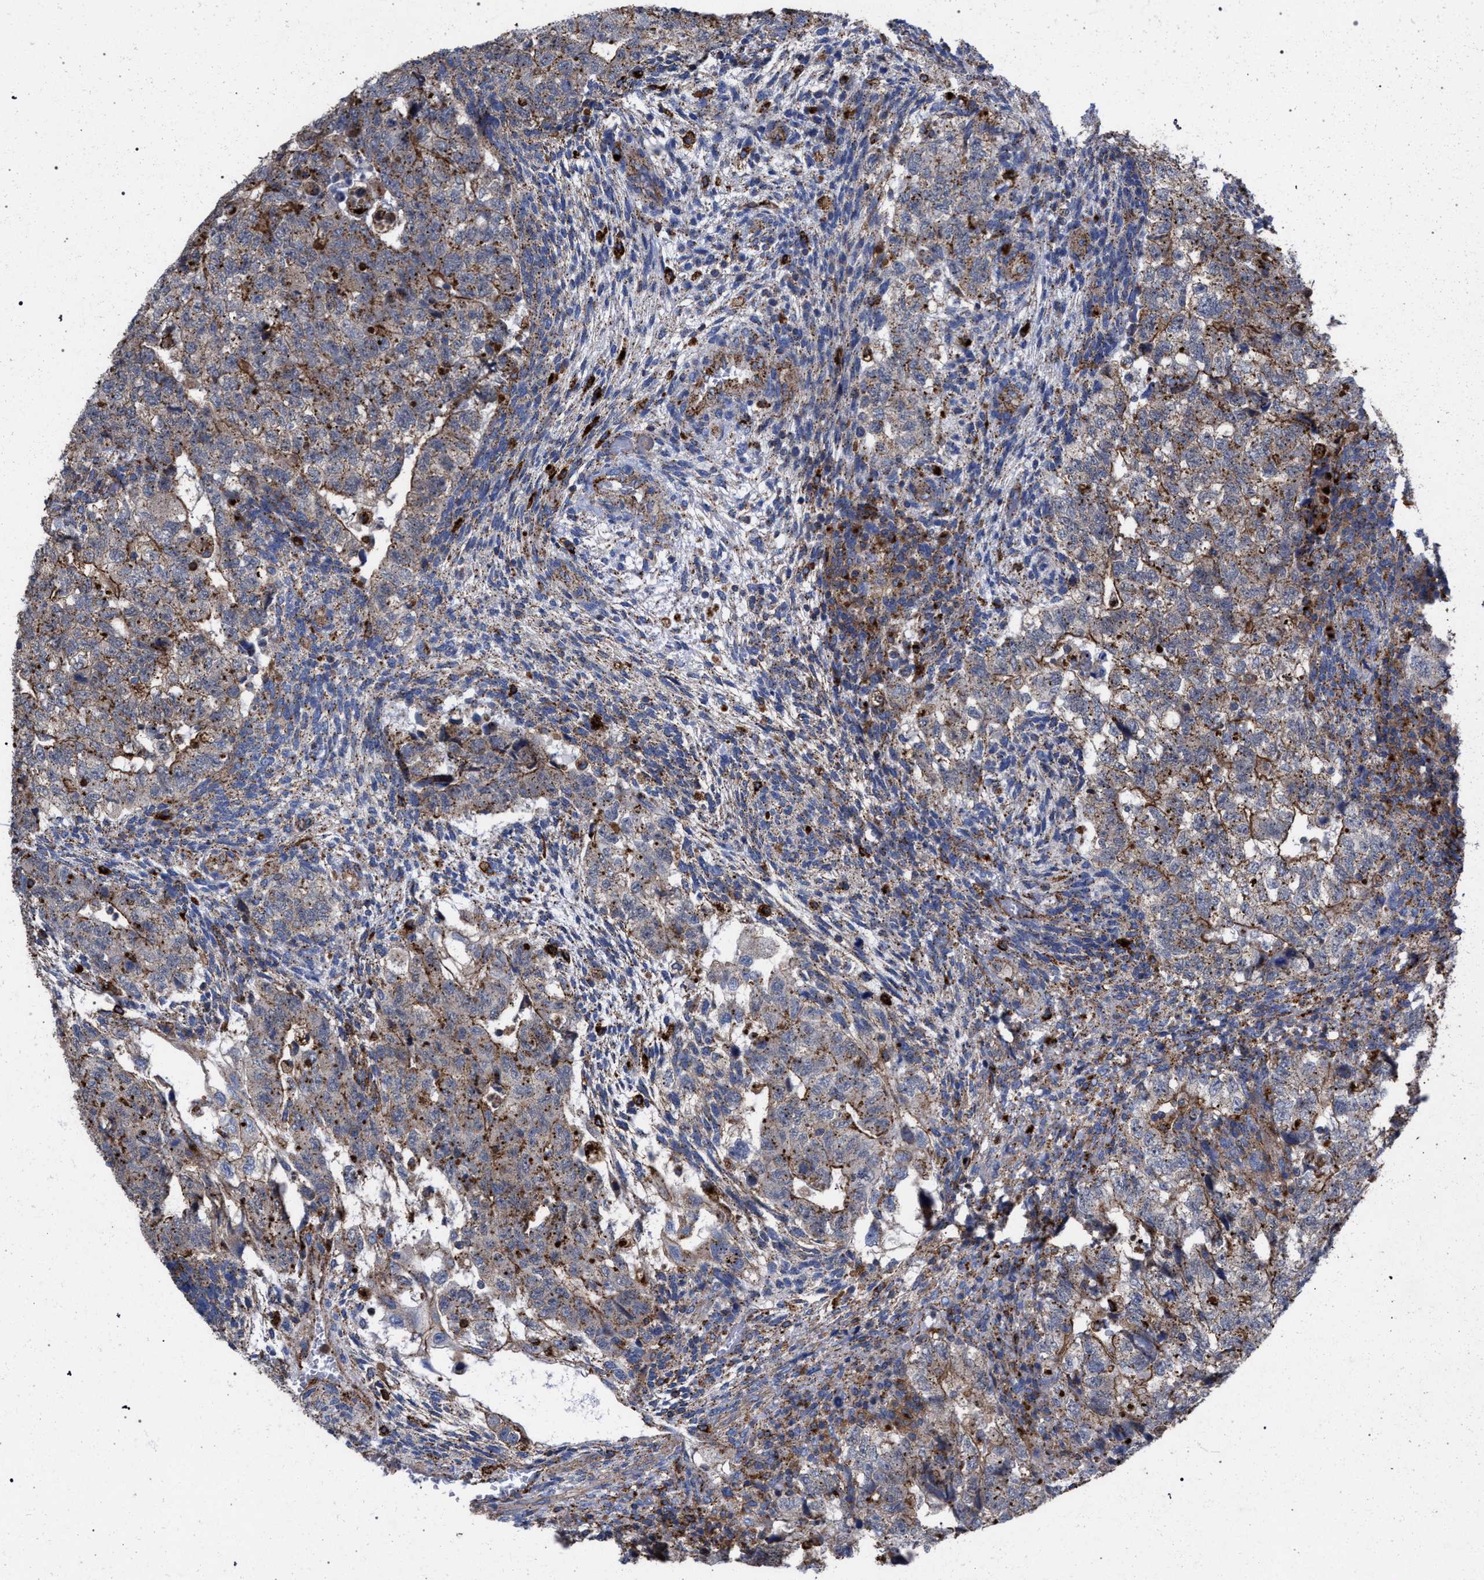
{"staining": {"intensity": "moderate", "quantity": ">75%", "location": "cytoplasmic/membranous"}, "tissue": "testis cancer", "cell_type": "Tumor cells", "image_type": "cancer", "snomed": [{"axis": "morphology", "description": "Carcinoma, Embryonal, NOS"}, {"axis": "topography", "description": "Testis"}], "caption": "Brown immunohistochemical staining in testis cancer (embryonal carcinoma) exhibits moderate cytoplasmic/membranous staining in about >75% of tumor cells. Using DAB (3,3'-diaminobenzidine) (brown) and hematoxylin (blue) stains, captured at high magnification using brightfield microscopy.", "gene": "PPT1", "patient": {"sex": "male", "age": 36}}